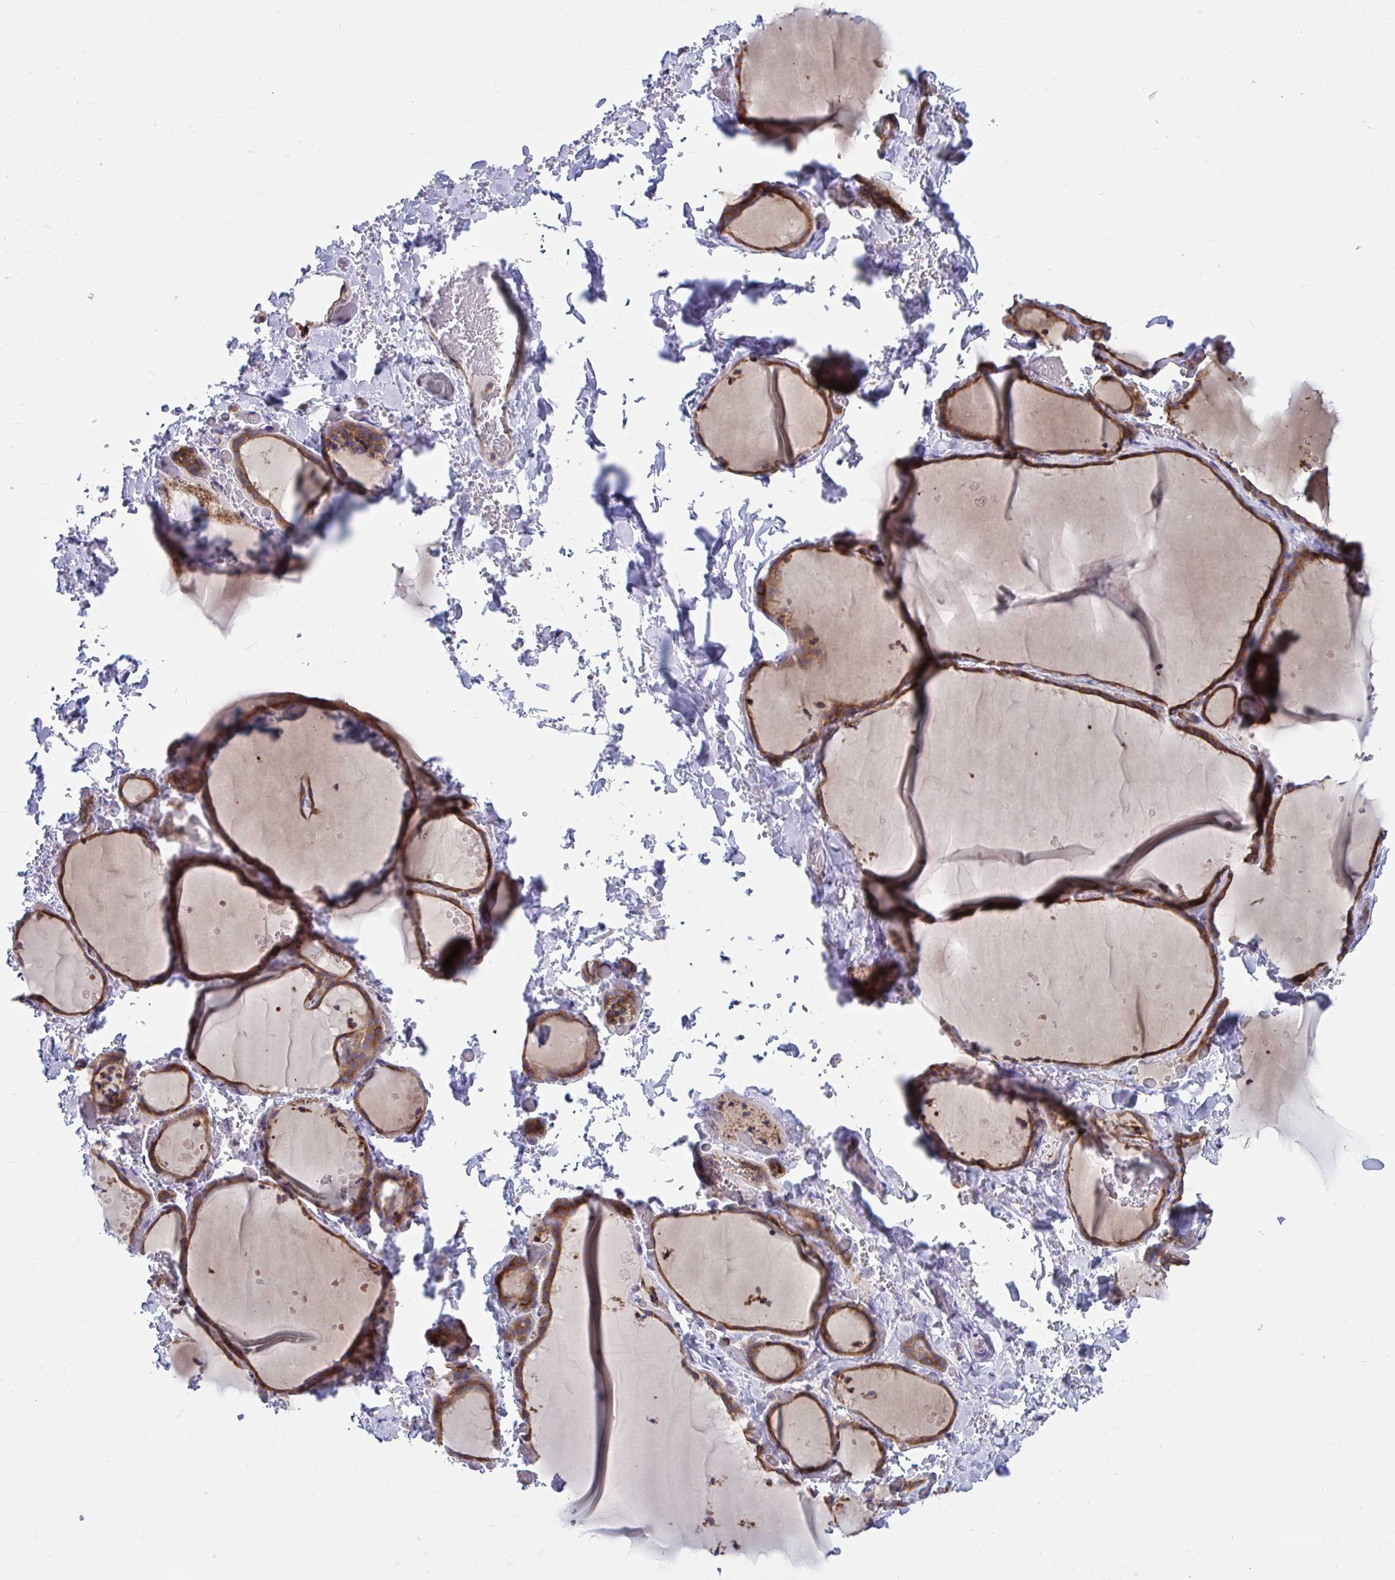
{"staining": {"intensity": "moderate", "quantity": ">75%", "location": "cytoplasmic/membranous"}, "tissue": "thyroid gland", "cell_type": "Glandular cells", "image_type": "normal", "snomed": [{"axis": "morphology", "description": "Normal tissue, NOS"}, {"axis": "topography", "description": "Thyroid gland"}], "caption": "Protein staining of benign thyroid gland reveals moderate cytoplasmic/membranous staining in approximately >75% of glandular cells.", "gene": "WBP1", "patient": {"sex": "female", "age": 36}}